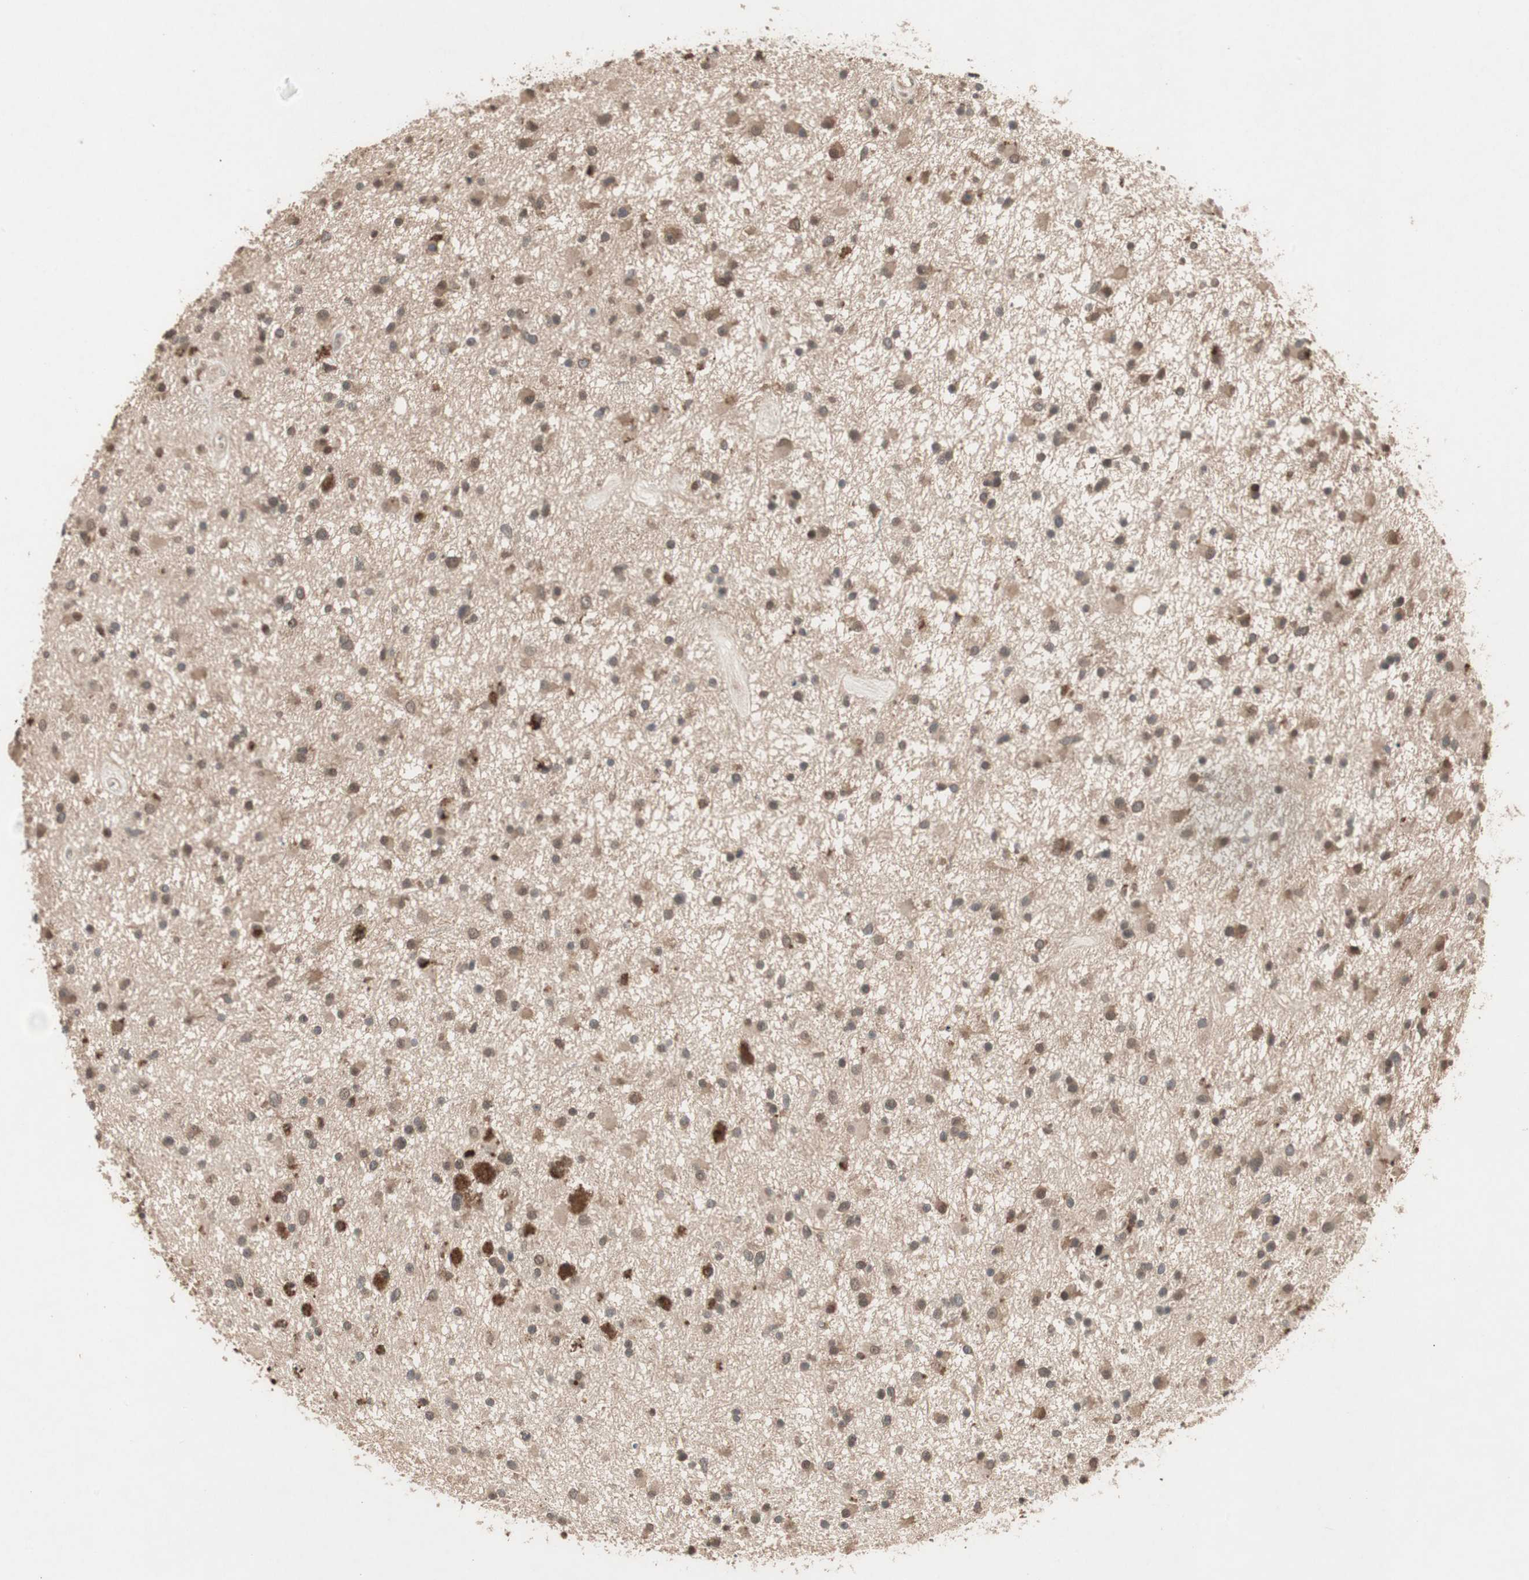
{"staining": {"intensity": "moderate", "quantity": ">75%", "location": "cytoplasmic/membranous,nuclear"}, "tissue": "glioma", "cell_type": "Tumor cells", "image_type": "cancer", "snomed": [{"axis": "morphology", "description": "Glioma, malignant, High grade"}, {"axis": "topography", "description": "Brain"}], "caption": "Immunohistochemistry of glioma reveals medium levels of moderate cytoplasmic/membranous and nuclear positivity in about >75% of tumor cells.", "gene": "GART", "patient": {"sex": "male", "age": 33}}